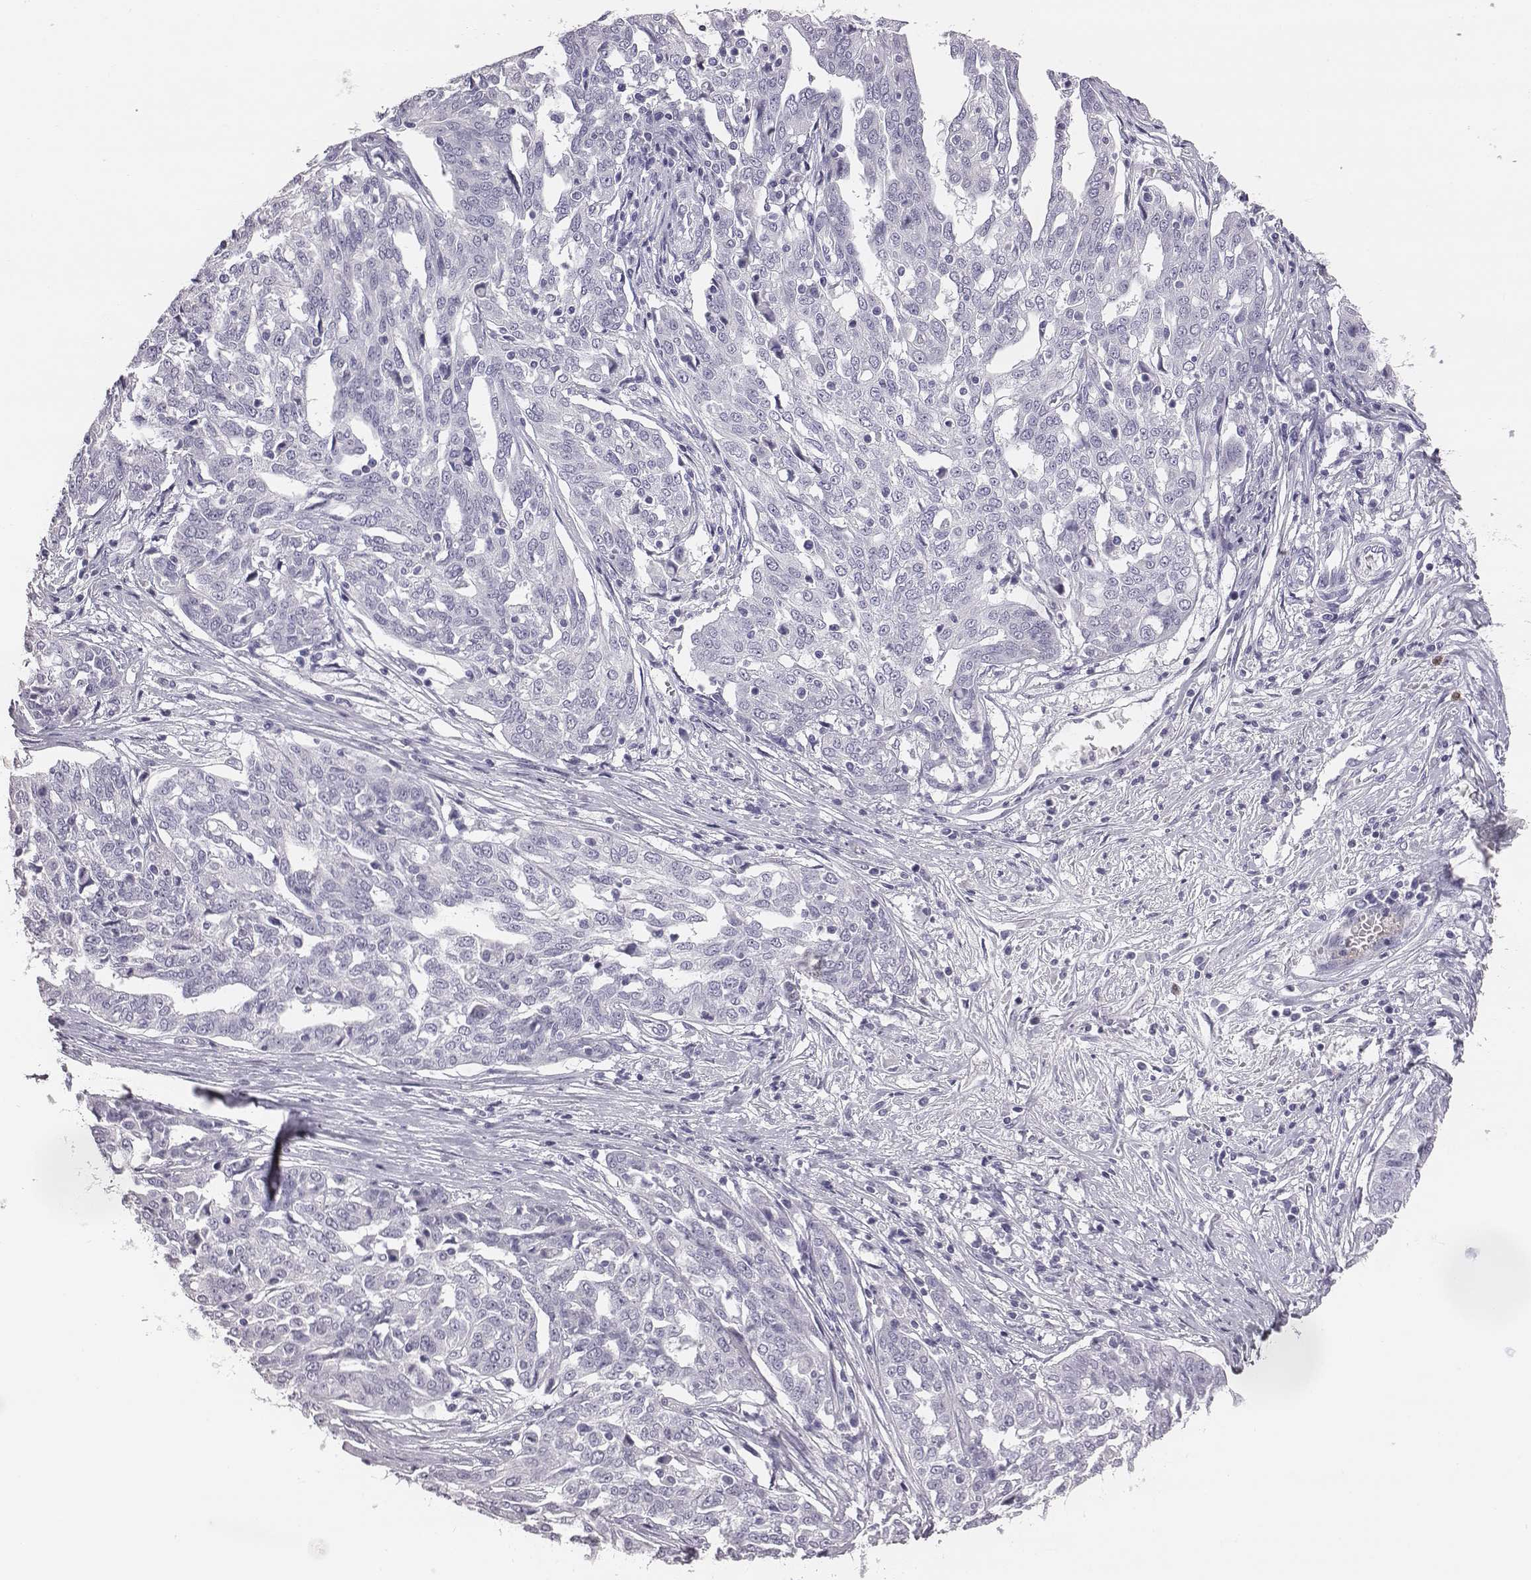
{"staining": {"intensity": "negative", "quantity": "none", "location": "none"}, "tissue": "ovarian cancer", "cell_type": "Tumor cells", "image_type": "cancer", "snomed": [{"axis": "morphology", "description": "Cystadenocarcinoma, serous, NOS"}, {"axis": "topography", "description": "Ovary"}], "caption": "The immunohistochemistry (IHC) micrograph has no significant expression in tumor cells of serous cystadenocarcinoma (ovarian) tissue. (Stains: DAB immunohistochemistry with hematoxylin counter stain, Microscopy: brightfield microscopy at high magnification).", "gene": "ACOD1", "patient": {"sex": "female", "age": 67}}